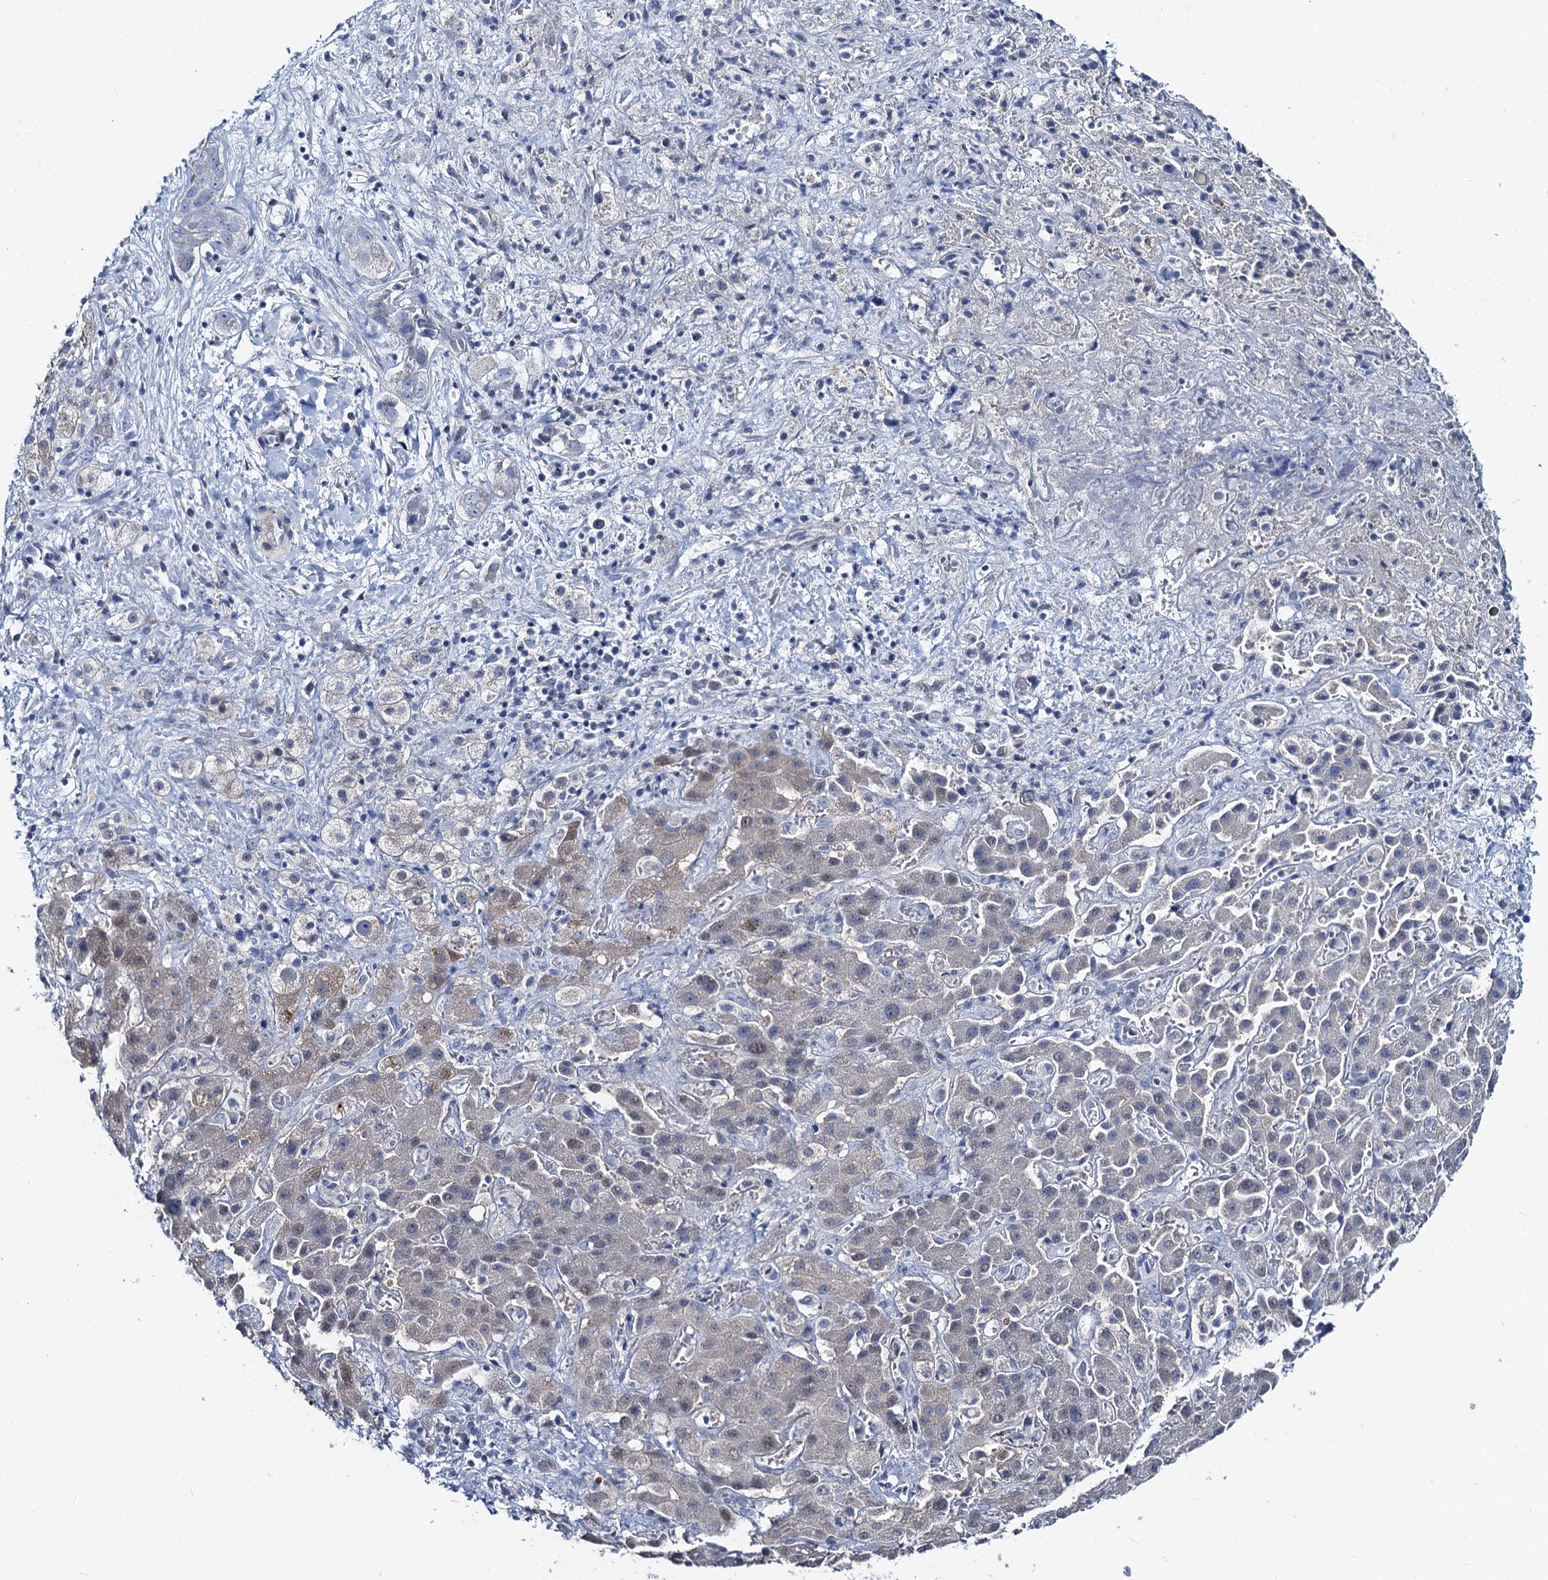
{"staining": {"intensity": "weak", "quantity": "<25%", "location": "cytoplasmic/membranous"}, "tissue": "liver cancer", "cell_type": "Tumor cells", "image_type": "cancer", "snomed": [{"axis": "morphology", "description": "Cholangiocarcinoma"}, {"axis": "topography", "description": "Liver"}], "caption": "The IHC micrograph has no significant staining in tumor cells of liver cancer tissue. (DAB (3,3'-diaminobenzidine) immunohistochemistry with hematoxylin counter stain).", "gene": "TOX3", "patient": {"sex": "female", "age": 52}}